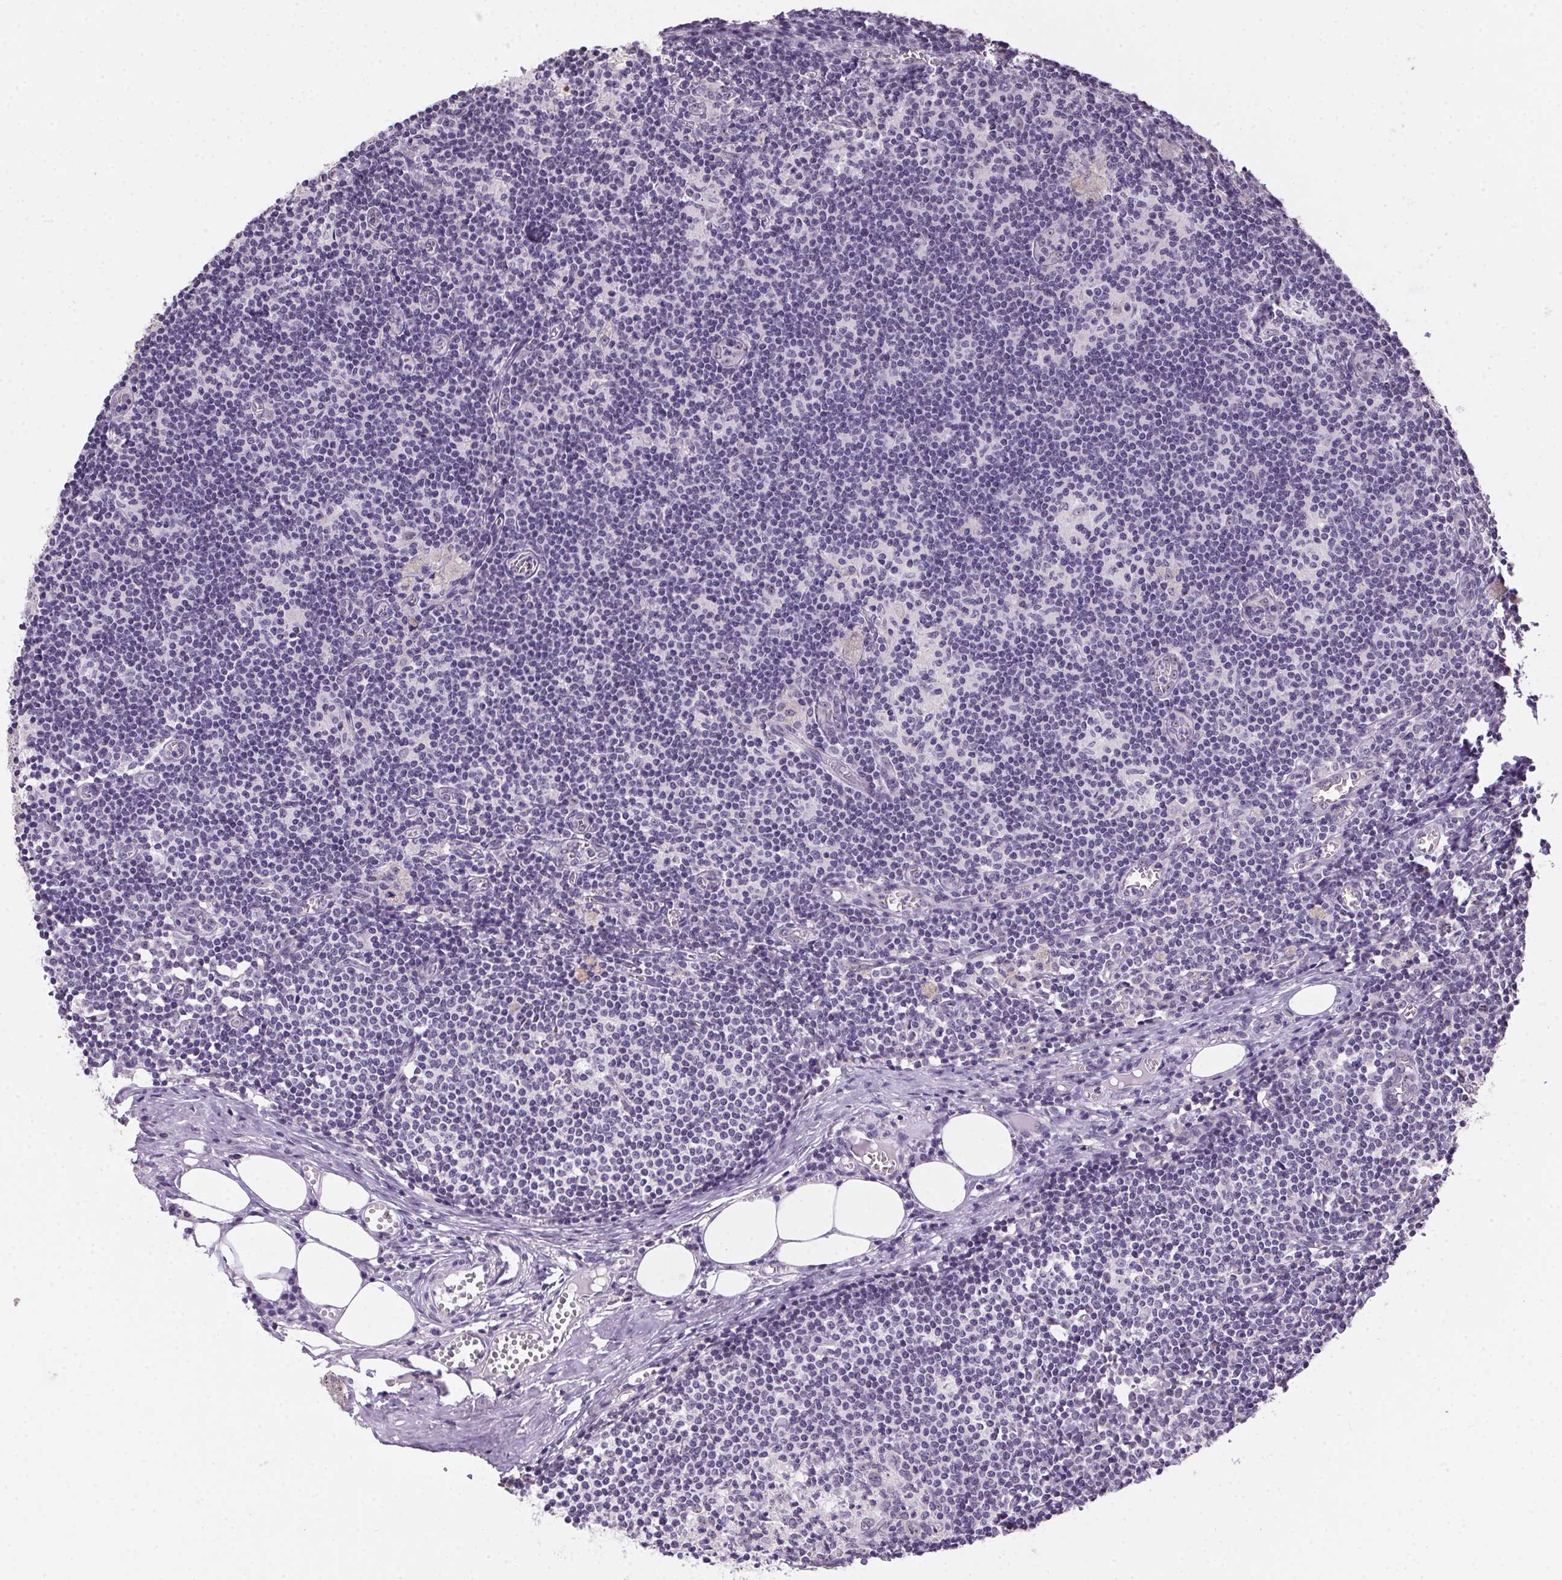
{"staining": {"intensity": "negative", "quantity": "none", "location": "none"}, "tissue": "lymph node", "cell_type": "Germinal center cells", "image_type": "normal", "snomed": [{"axis": "morphology", "description": "Normal tissue, NOS"}, {"axis": "topography", "description": "Lymph node"}], "caption": "Micrograph shows no protein positivity in germinal center cells of normal lymph node.", "gene": "BATF2", "patient": {"sex": "female", "age": 52}}